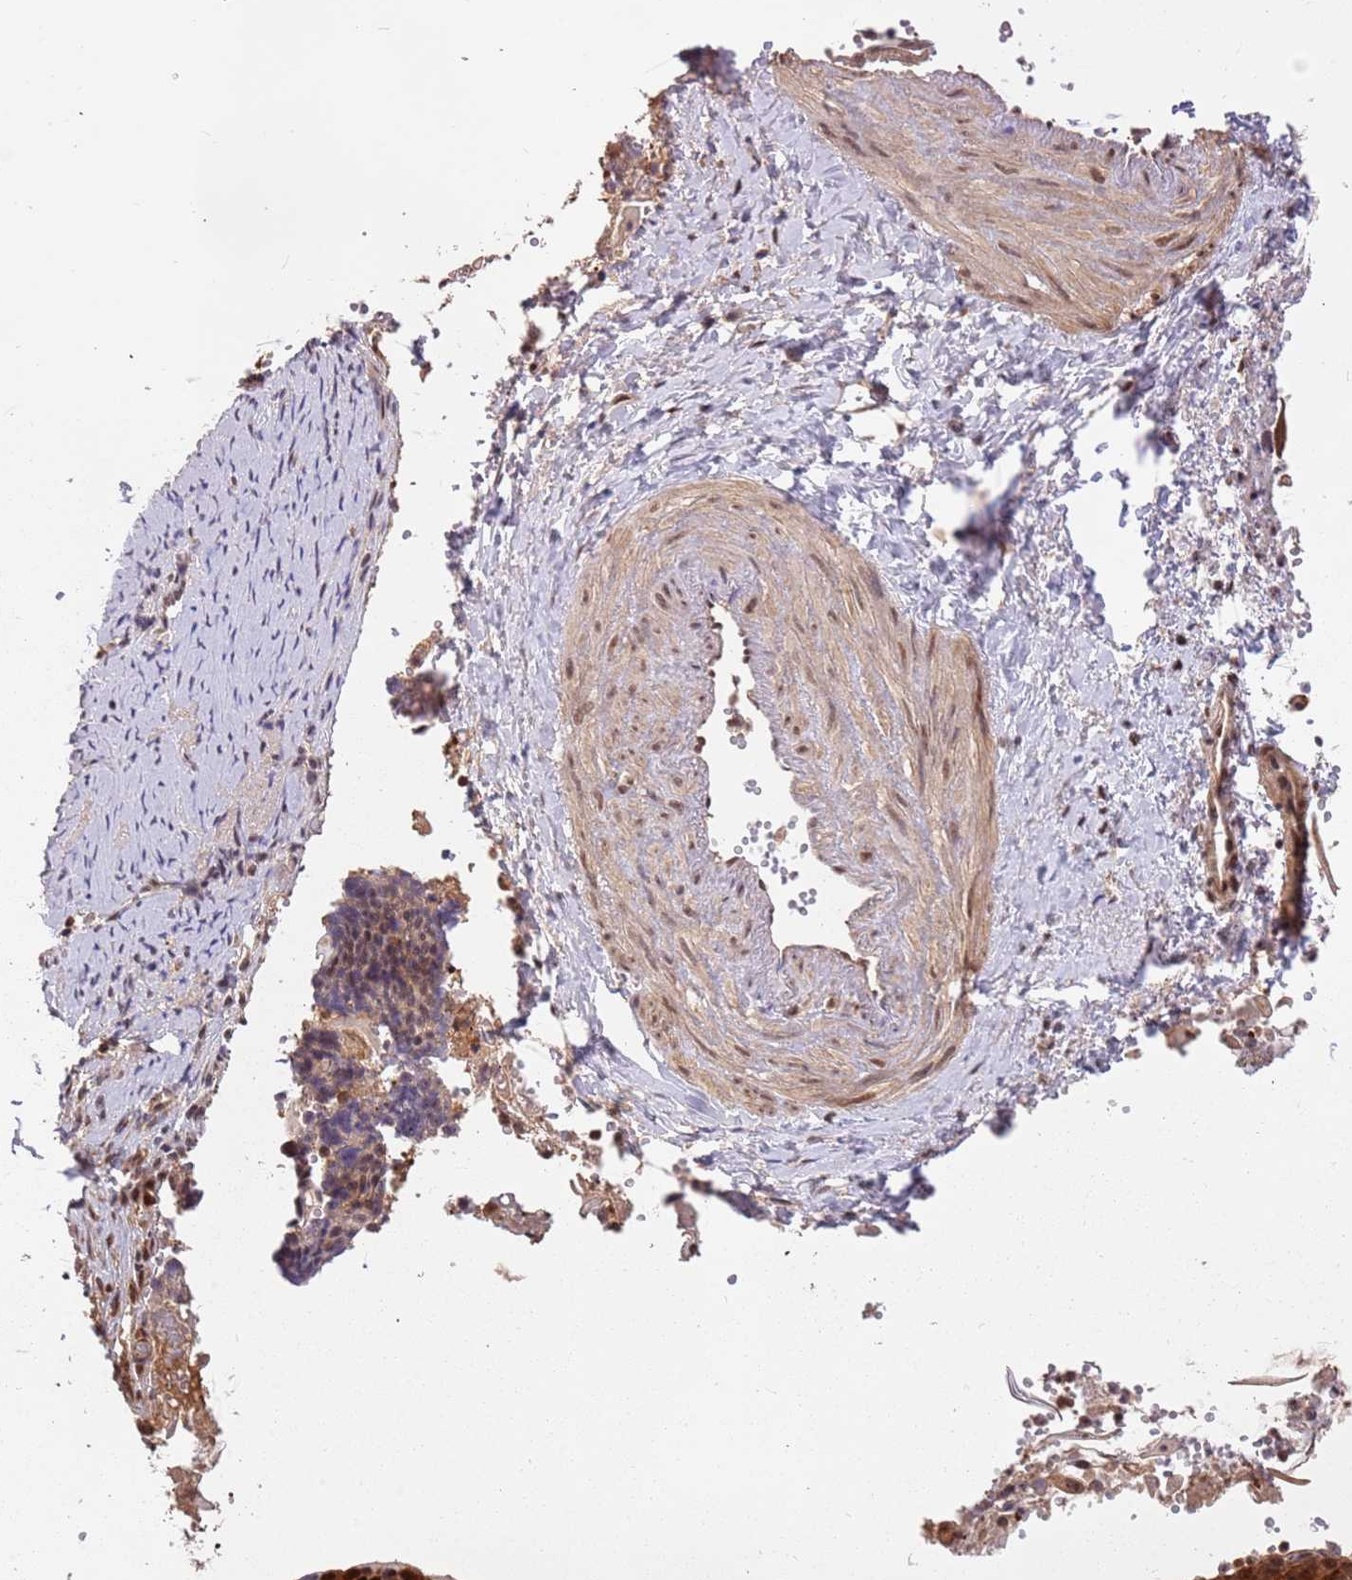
{"staining": {"intensity": "strong", "quantity": ">75%", "location": "cytoplasmic/membranous,nuclear"}, "tissue": "cervical cancer", "cell_type": "Tumor cells", "image_type": "cancer", "snomed": [{"axis": "morphology", "description": "Normal tissue, NOS"}, {"axis": "morphology", "description": "Squamous cell carcinoma, NOS"}, {"axis": "topography", "description": "Cervix"}], "caption": "Cervical cancer (squamous cell carcinoma) tissue reveals strong cytoplasmic/membranous and nuclear expression in approximately >75% of tumor cells", "gene": "GBP2", "patient": {"sex": "female", "age": 39}}